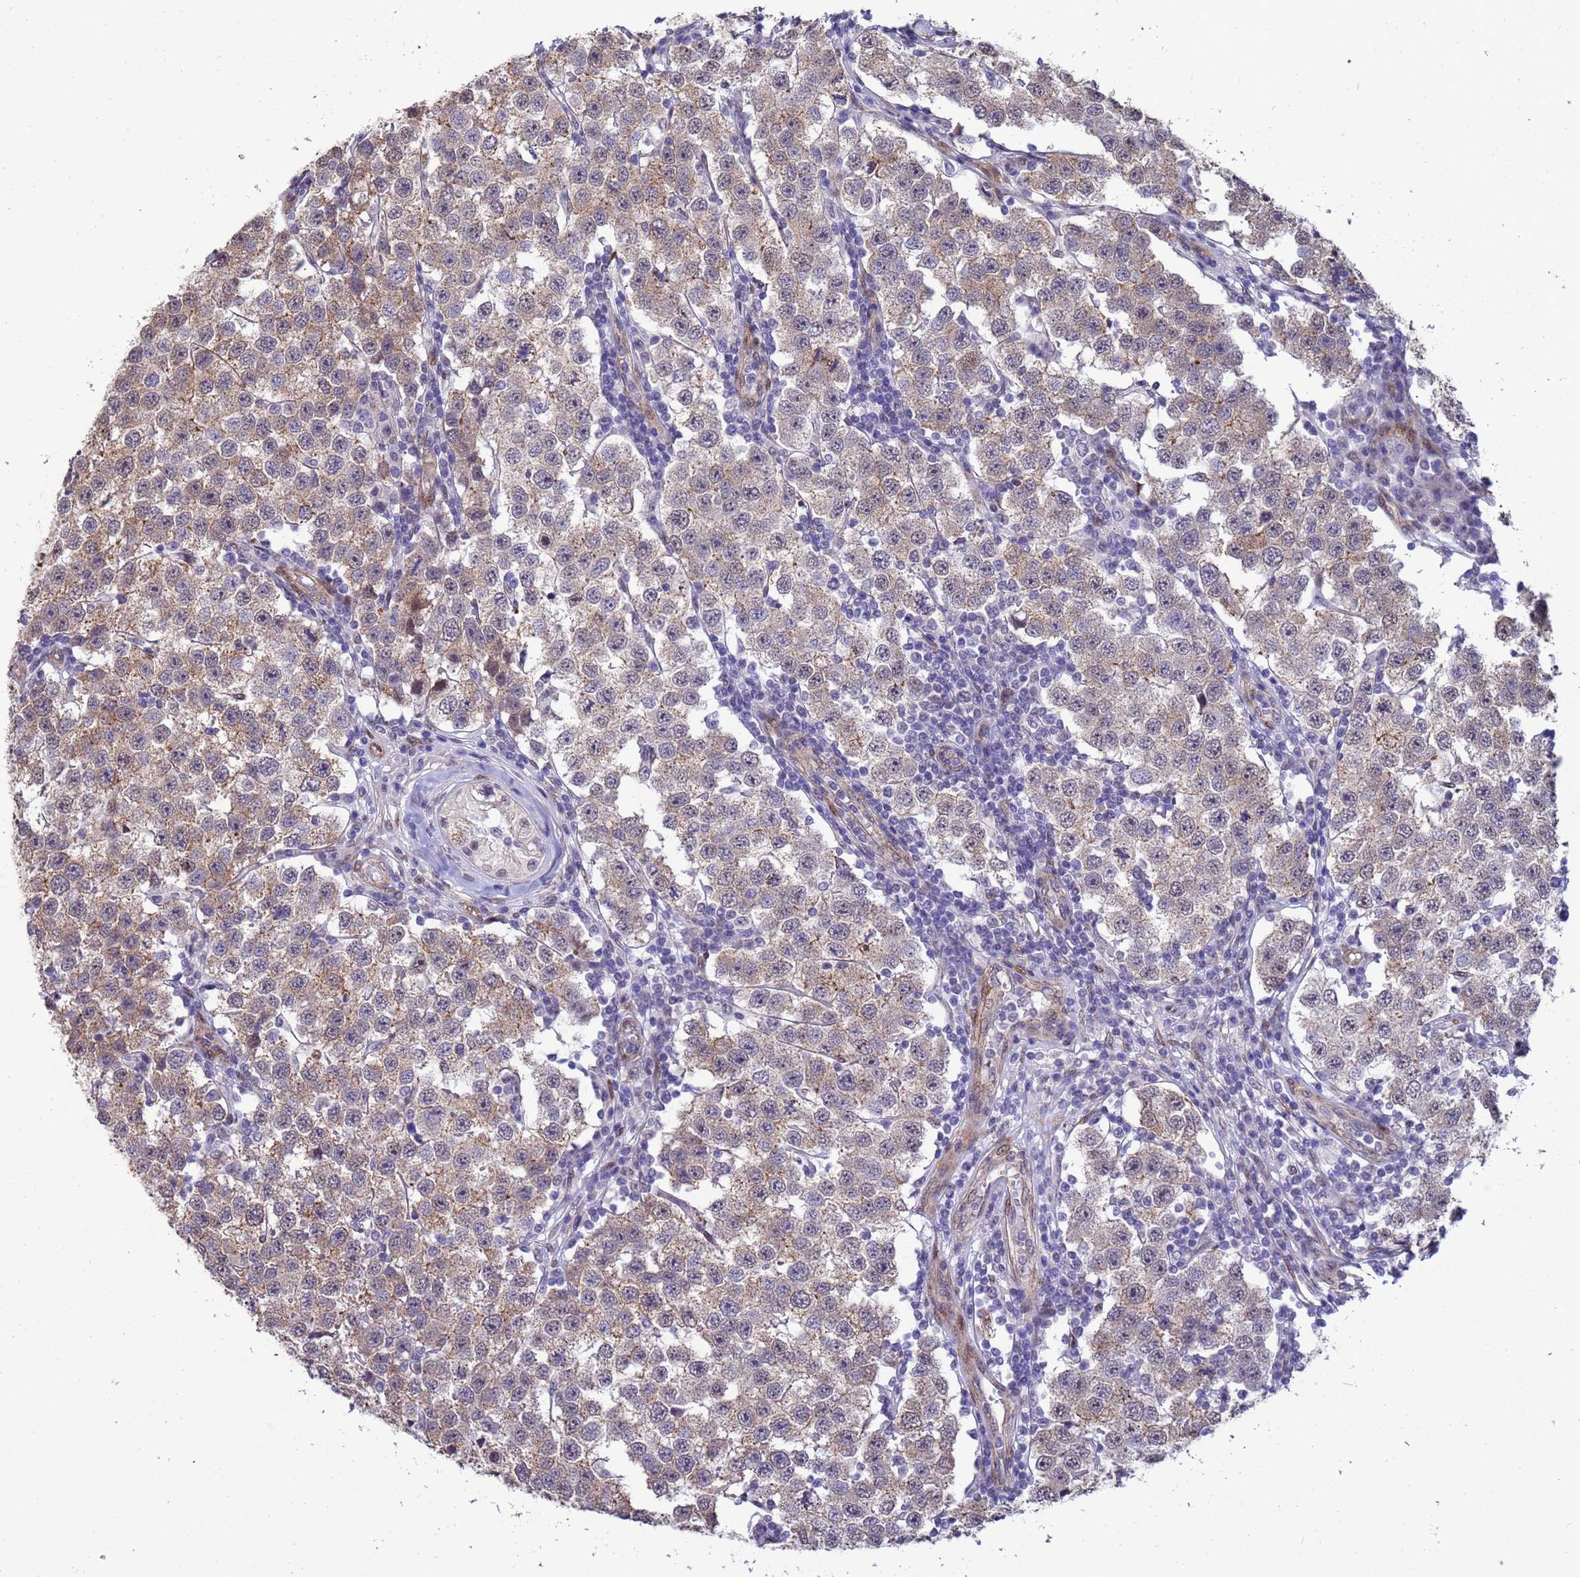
{"staining": {"intensity": "weak", "quantity": ">75%", "location": "cytoplasmic/membranous"}, "tissue": "testis cancer", "cell_type": "Tumor cells", "image_type": "cancer", "snomed": [{"axis": "morphology", "description": "Seminoma, NOS"}, {"axis": "topography", "description": "Testis"}], "caption": "This histopathology image exhibits immunohistochemistry (IHC) staining of seminoma (testis), with low weak cytoplasmic/membranous staining in approximately >75% of tumor cells.", "gene": "TRIP6", "patient": {"sex": "male", "age": 34}}